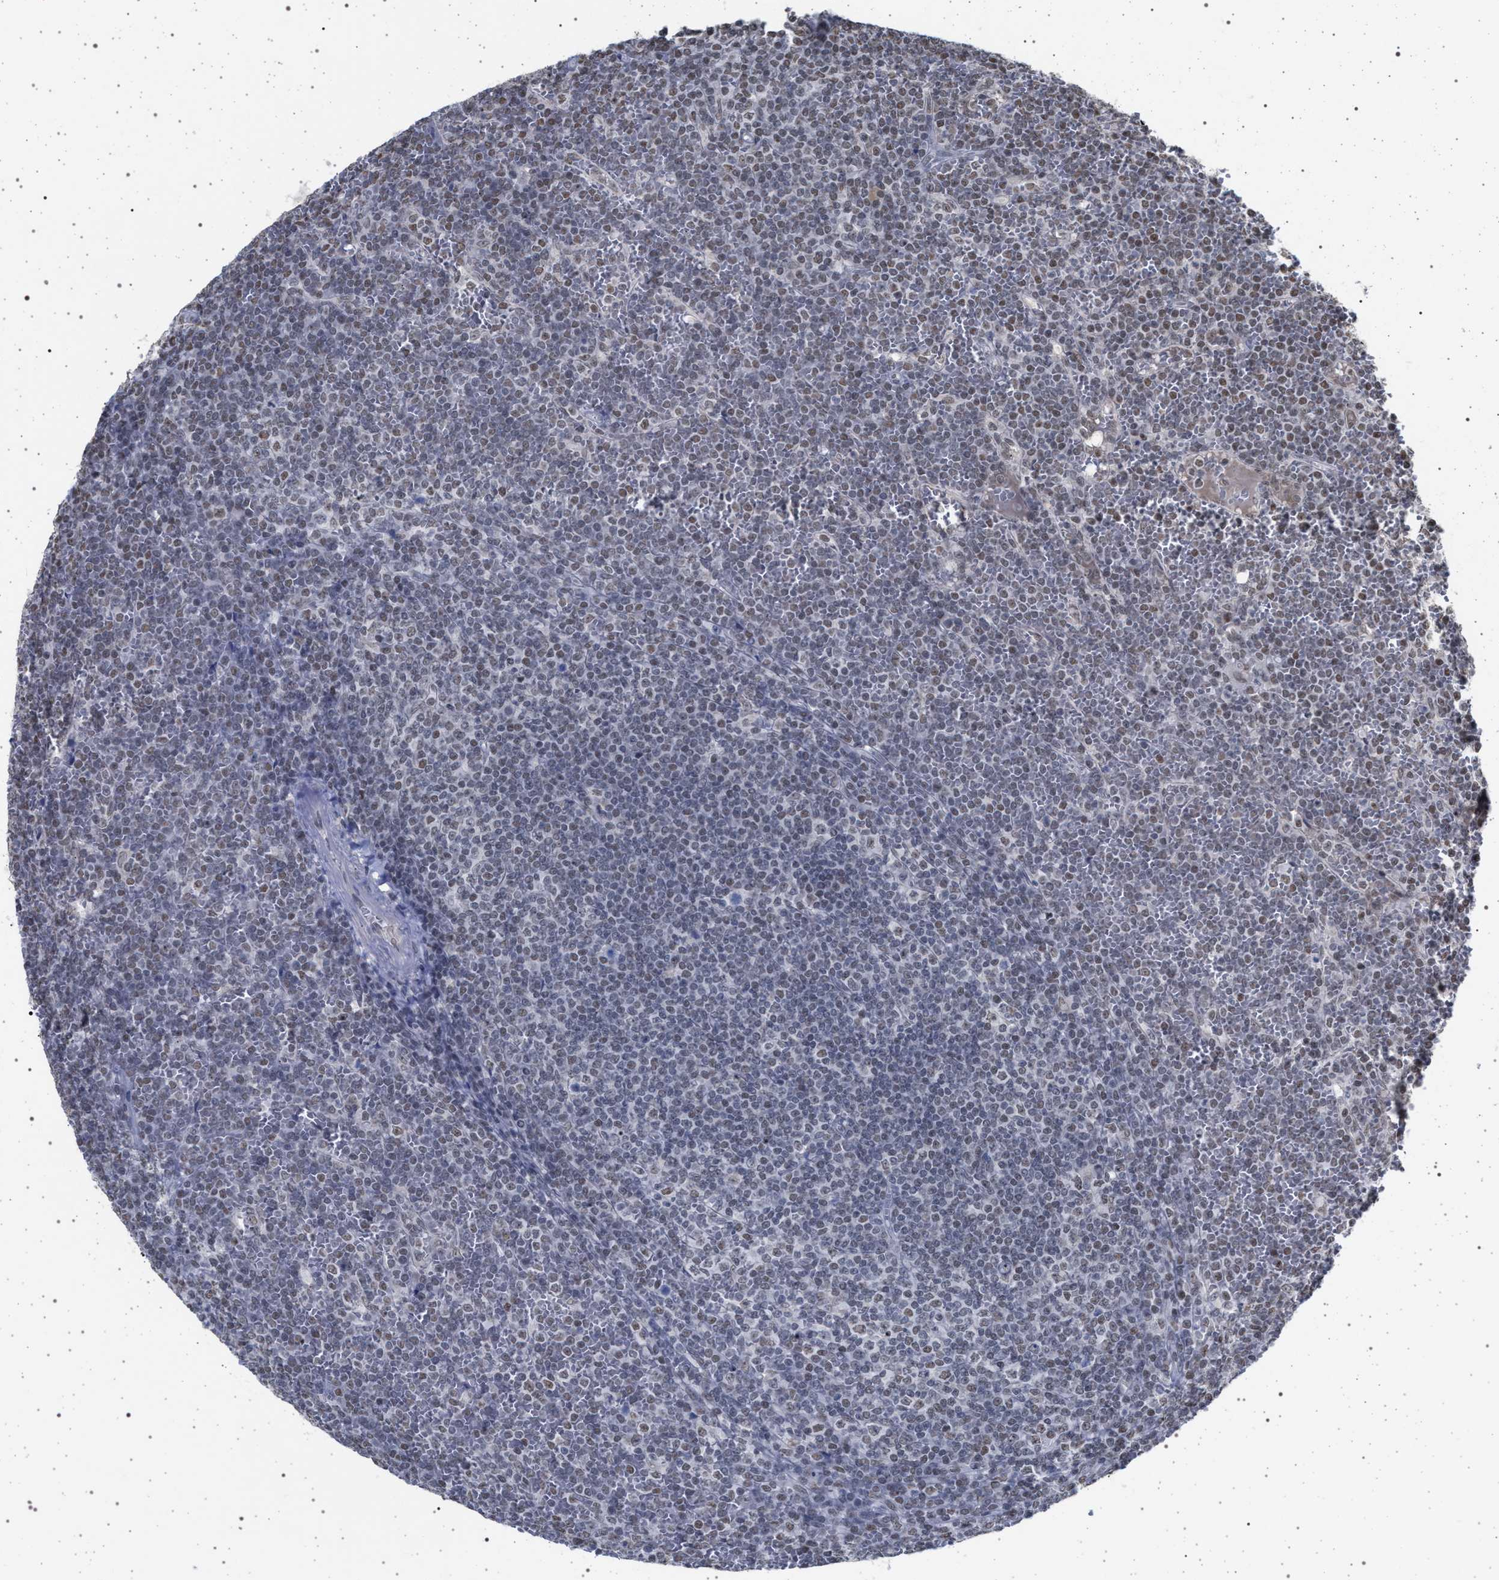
{"staining": {"intensity": "weak", "quantity": "25%-75%", "location": "nuclear"}, "tissue": "lymphoma", "cell_type": "Tumor cells", "image_type": "cancer", "snomed": [{"axis": "morphology", "description": "Malignant lymphoma, non-Hodgkin's type, Low grade"}, {"axis": "topography", "description": "Spleen"}], "caption": "Protein expression analysis of lymphoma demonstrates weak nuclear expression in about 25%-75% of tumor cells.", "gene": "PHF12", "patient": {"sex": "female", "age": 19}}